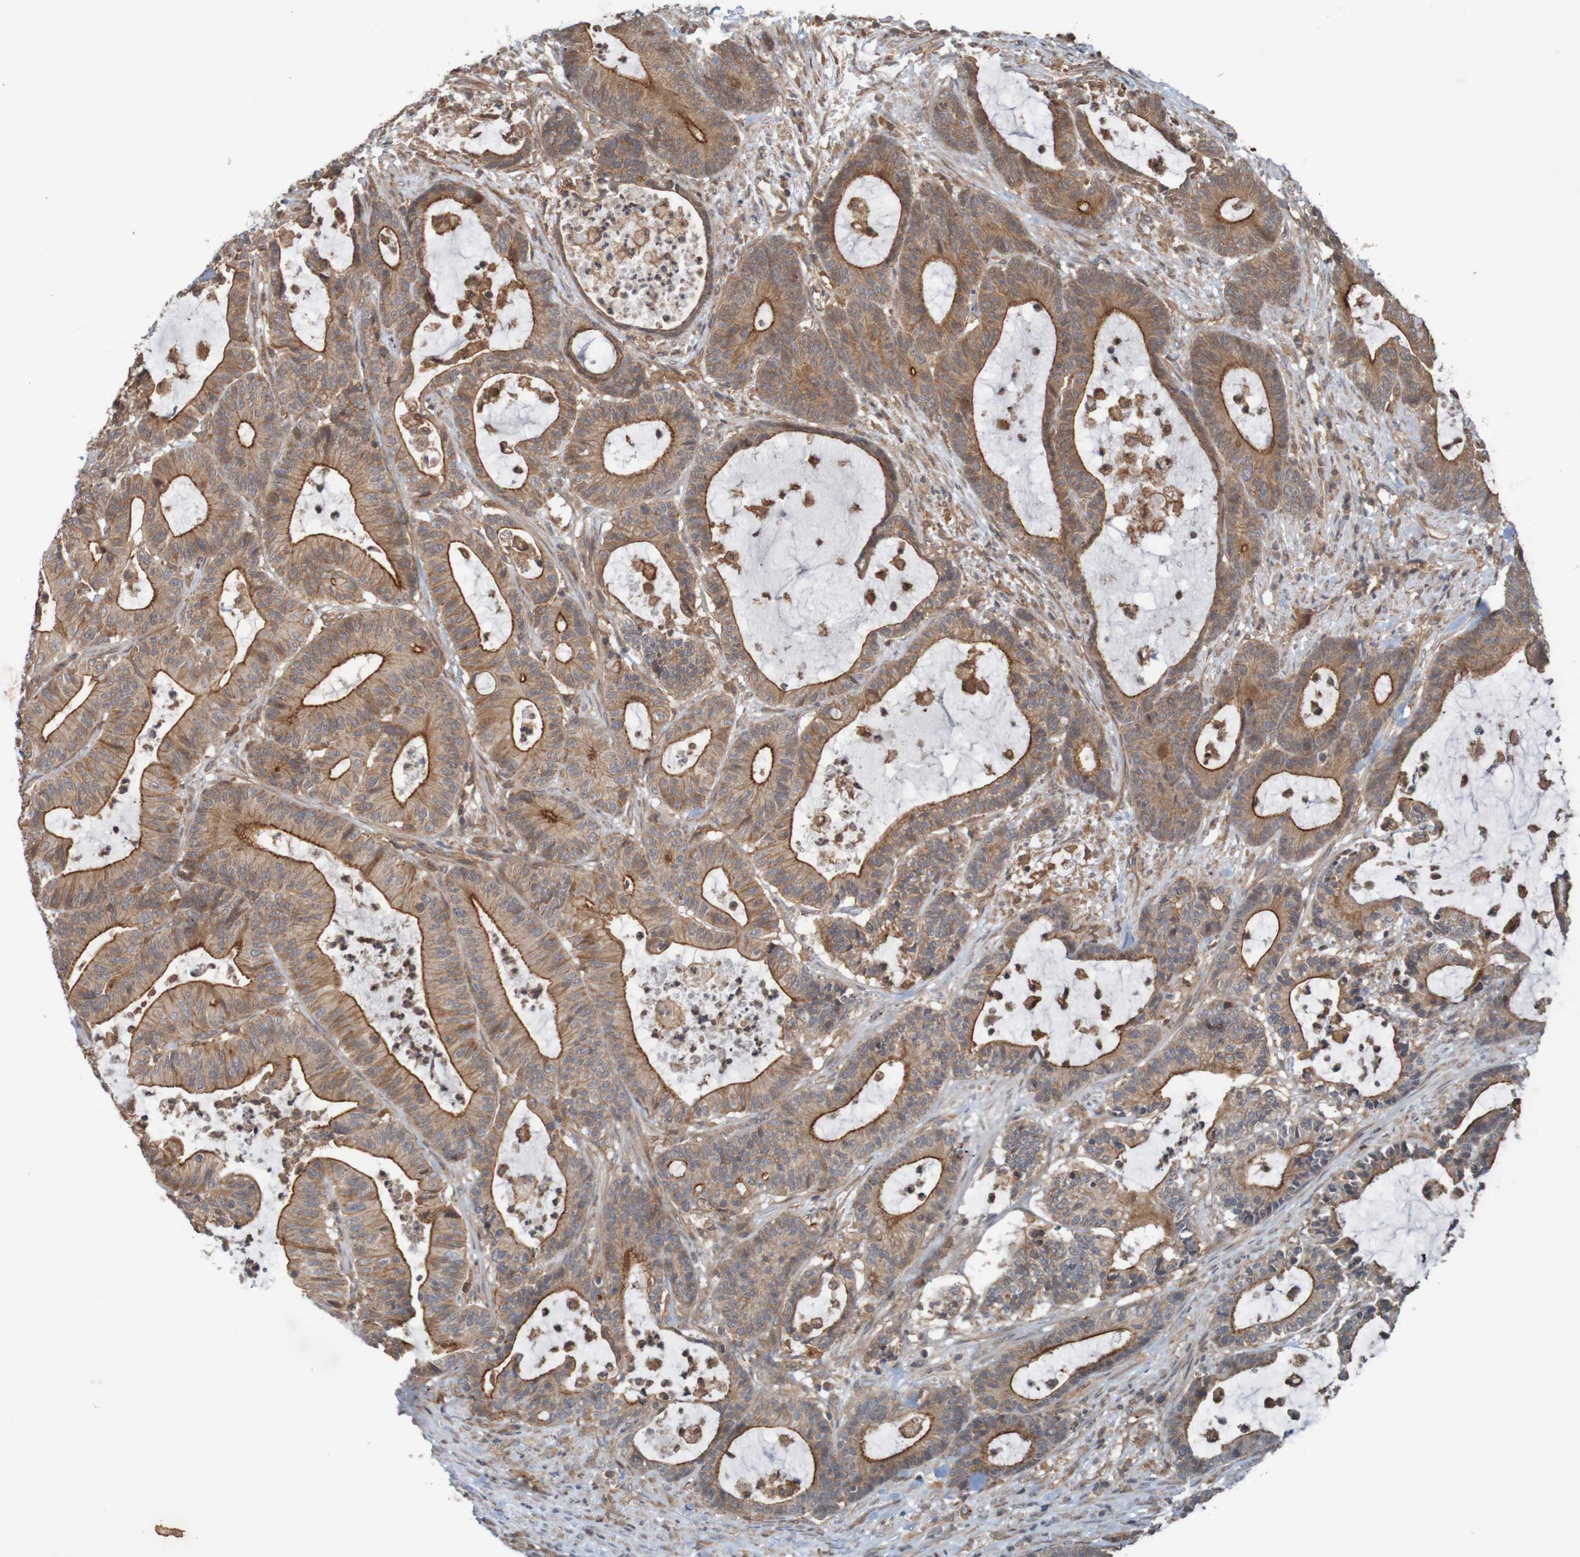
{"staining": {"intensity": "moderate", "quantity": ">75%", "location": "cytoplasmic/membranous"}, "tissue": "colorectal cancer", "cell_type": "Tumor cells", "image_type": "cancer", "snomed": [{"axis": "morphology", "description": "Adenocarcinoma, NOS"}, {"axis": "topography", "description": "Colon"}], "caption": "Tumor cells demonstrate medium levels of moderate cytoplasmic/membranous staining in approximately >75% of cells in human colorectal cancer. (brown staining indicates protein expression, while blue staining denotes nuclei).", "gene": "ARHGEF11", "patient": {"sex": "female", "age": 84}}